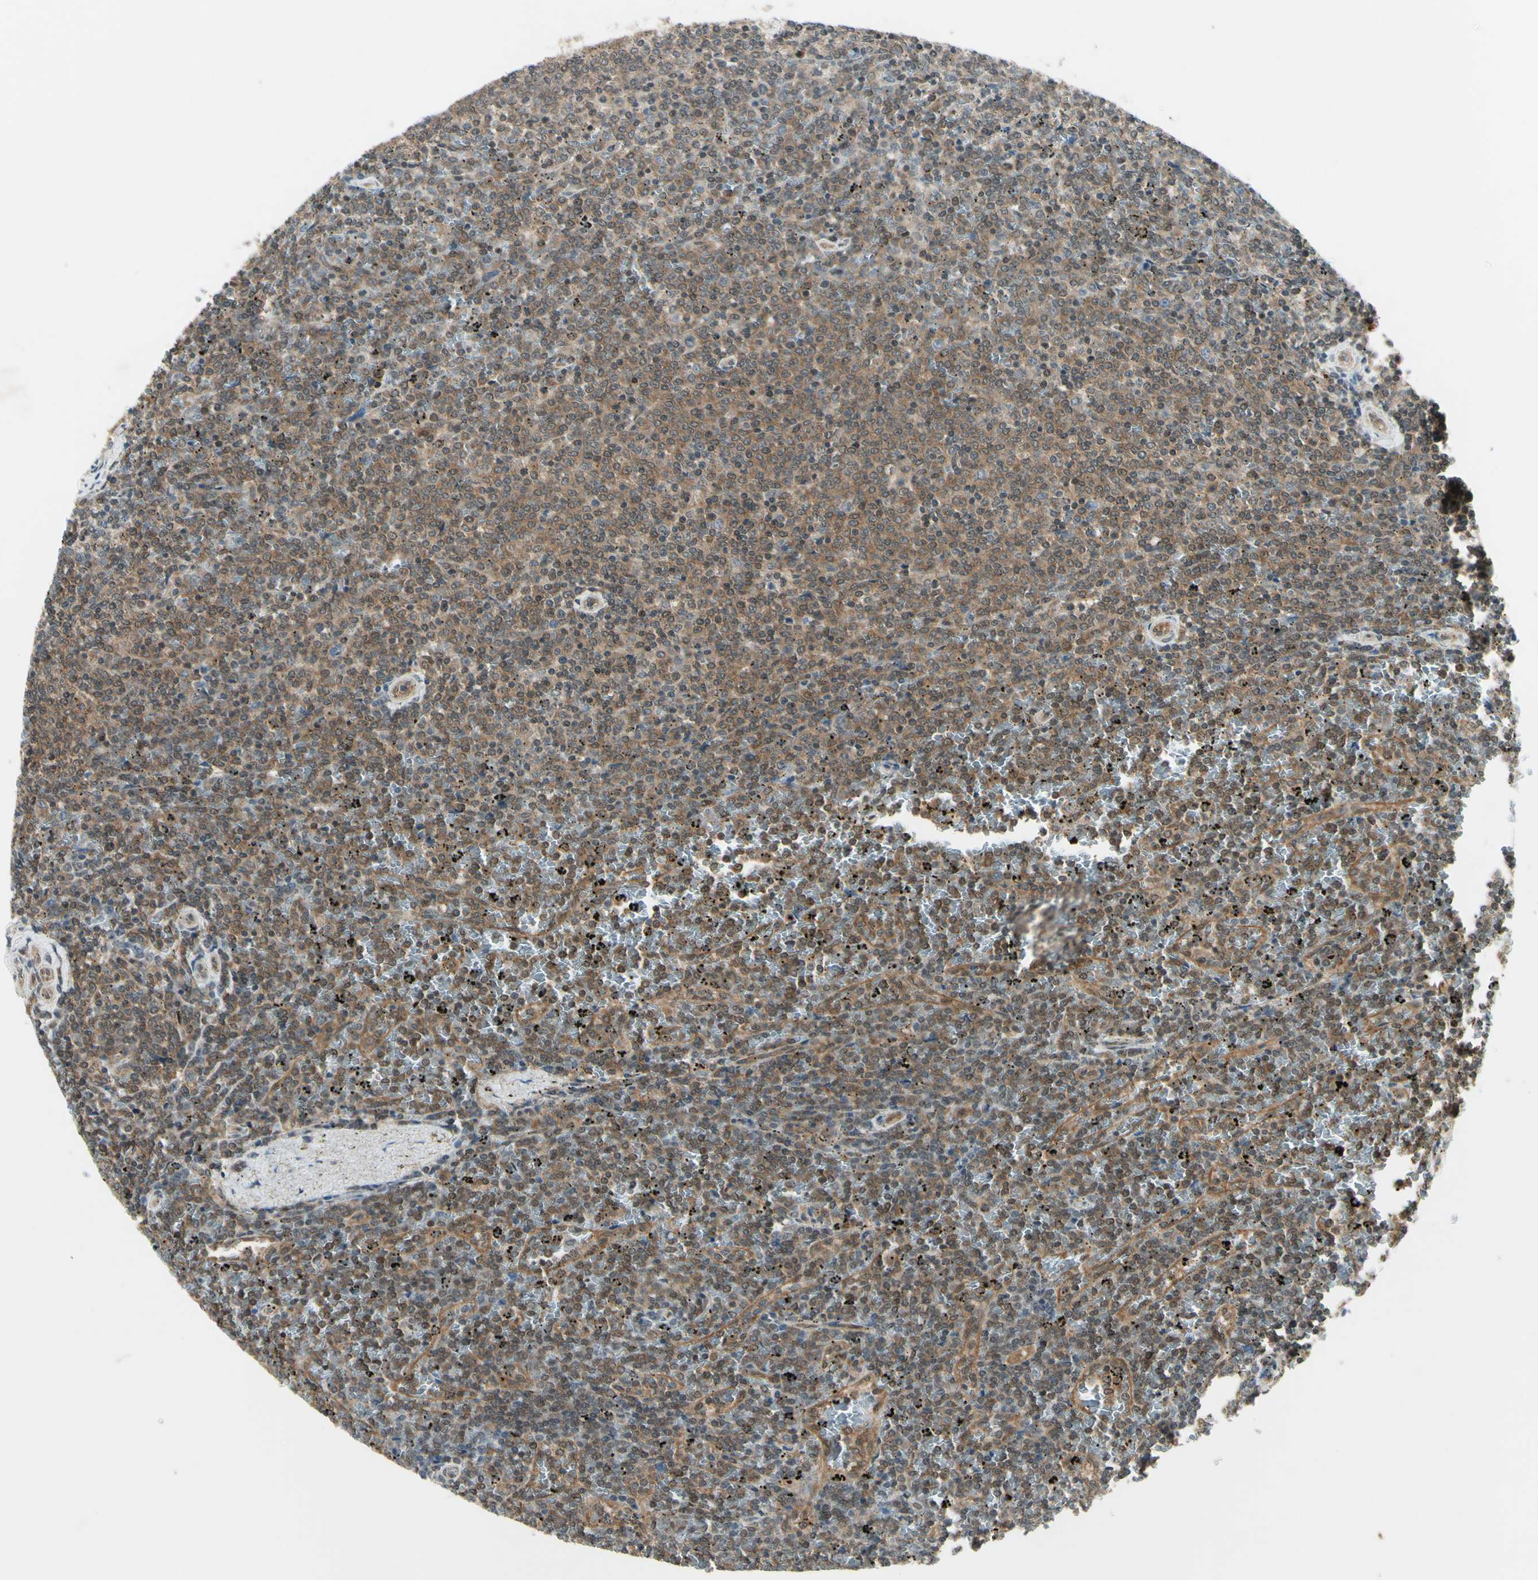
{"staining": {"intensity": "moderate", "quantity": ">75%", "location": "cytoplasmic/membranous"}, "tissue": "lymphoma", "cell_type": "Tumor cells", "image_type": "cancer", "snomed": [{"axis": "morphology", "description": "Malignant lymphoma, non-Hodgkin's type, Low grade"}, {"axis": "topography", "description": "Spleen"}], "caption": "A brown stain labels moderate cytoplasmic/membranous positivity of a protein in human lymphoma tumor cells. Nuclei are stained in blue.", "gene": "PSMD5", "patient": {"sex": "female", "age": 77}}